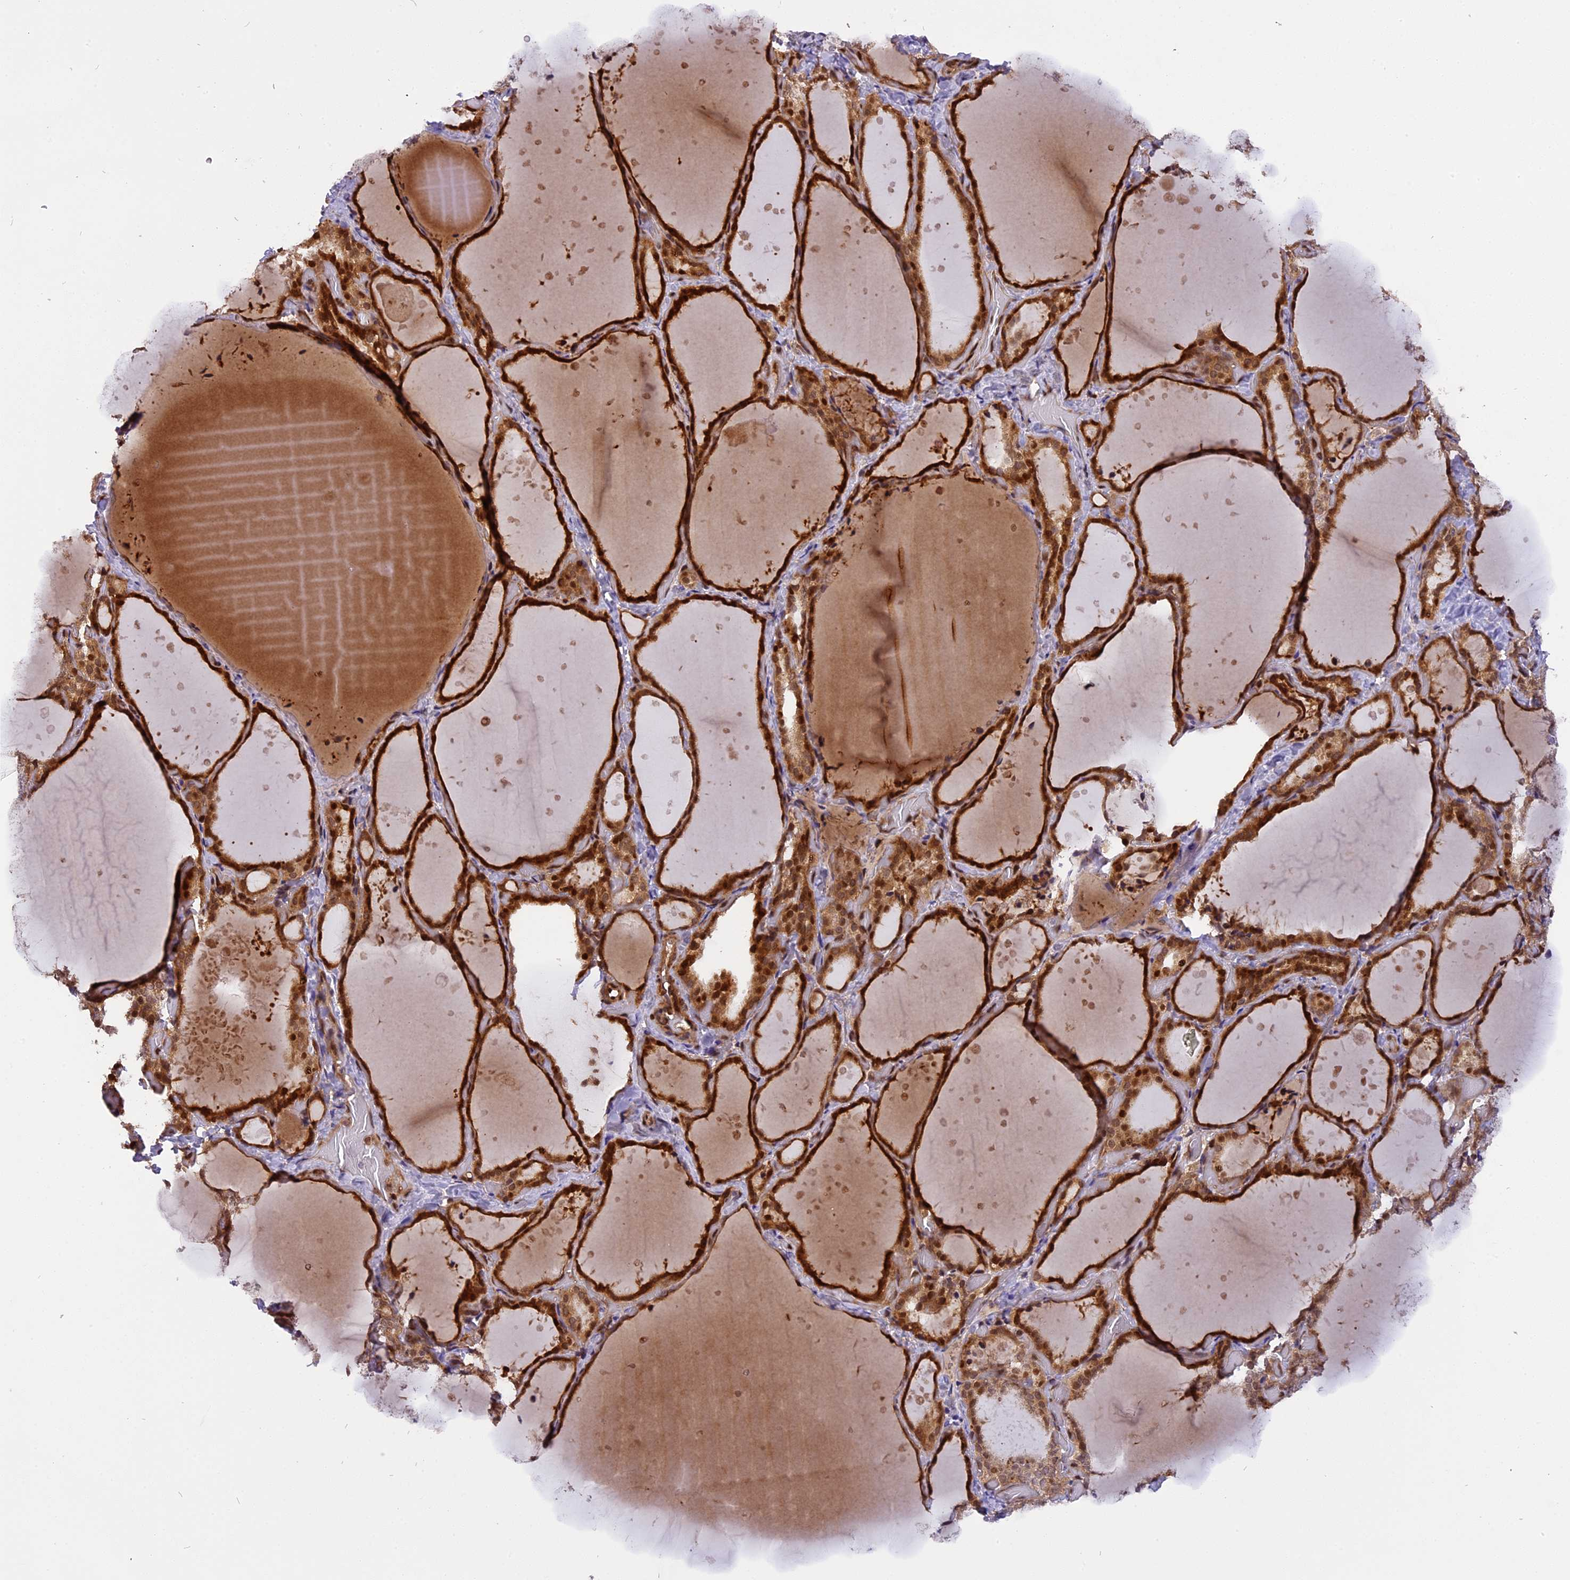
{"staining": {"intensity": "strong", "quantity": ">75%", "location": "cytoplasmic/membranous,nuclear"}, "tissue": "thyroid gland", "cell_type": "Glandular cells", "image_type": "normal", "snomed": [{"axis": "morphology", "description": "Normal tissue, NOS"}, {"axis": "topography", "description": "Thyroid gland"}], "caption": "Glandular cells reveal strong cytoplasmic/membranous,nuclear expression in about >75% of cells in benign thyroid gland.", "gene": "MICALL1", "patient": {"sex": "female", "age": 44}}